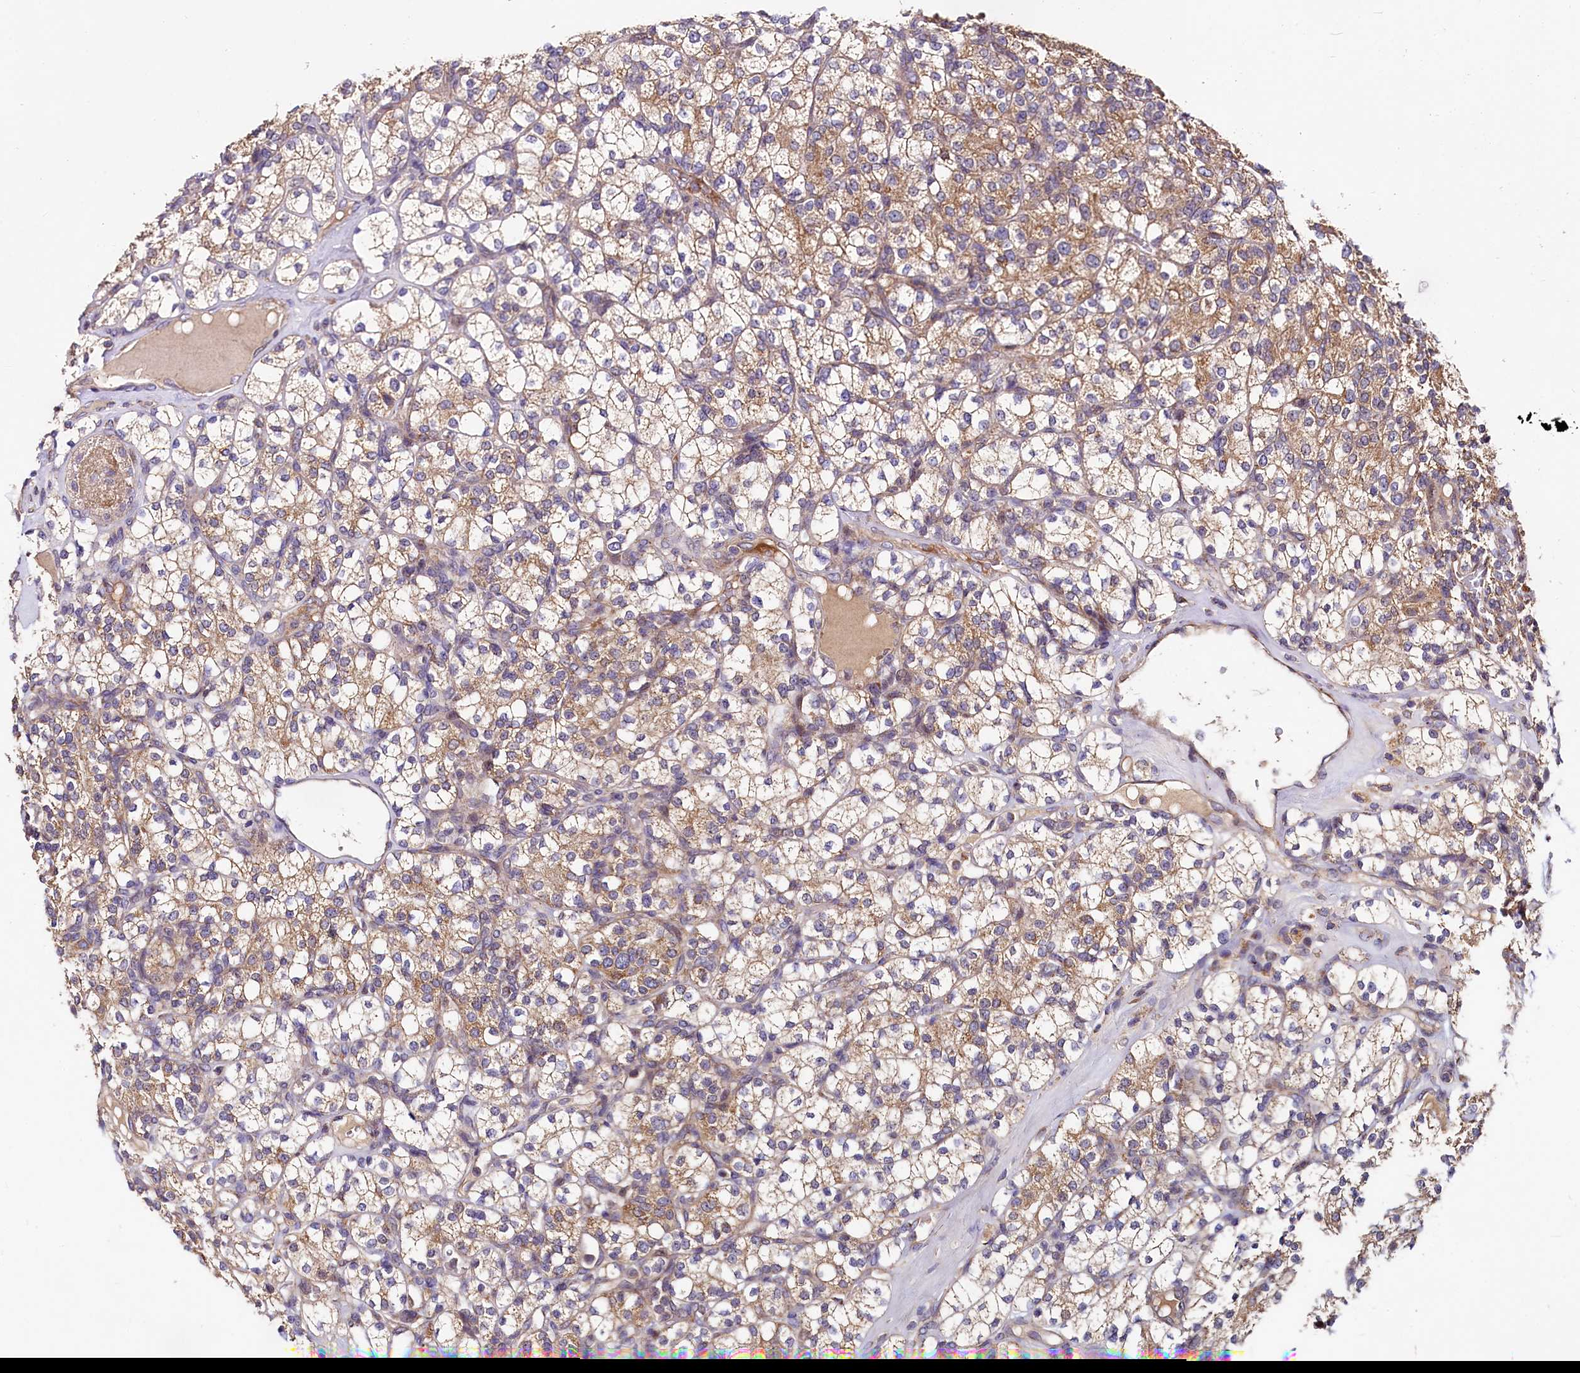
{"staining": {"intensity": "moderate", "quantity": ">75%", "location": "cytoplasmic/membranous"}, "tissue": "renal cancer", "cell_type": "Tumor cells", "image_type": "cancer", "snomed": [{"axis": "morphology", "description": "Adenocarcinoma, NOS"}, {"axis": "topography", "description": "Kidney"}], "caption": "DAB immunohistochemical staining of human renal cancer exhibits moderate cytoplasmic/membranous protein staining in approximately >75% of tumor cells.", "gene": "SPRYD3", "patient": {"sex": "male", "age": 77}}